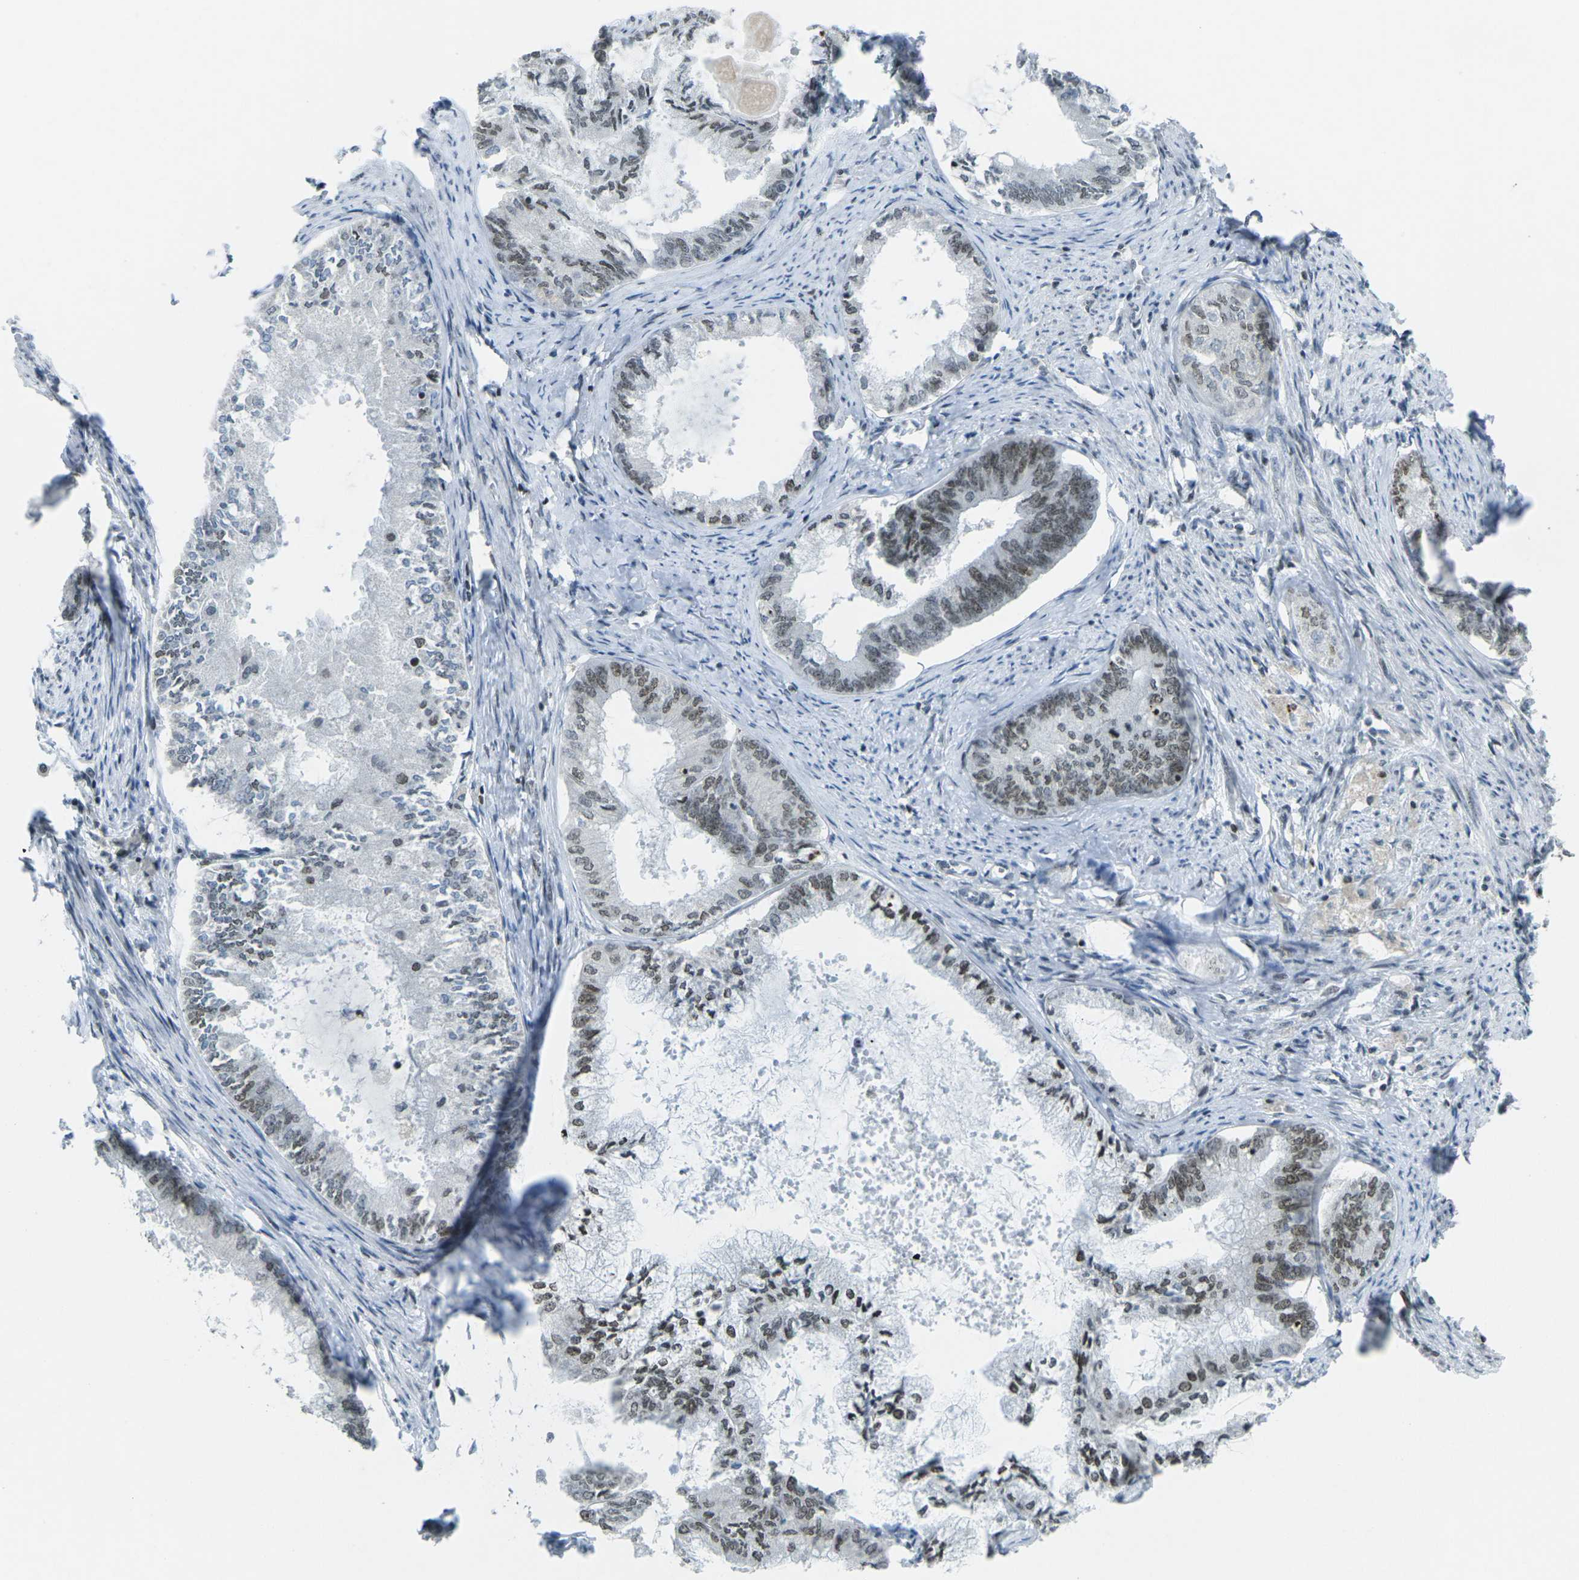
{"staining": {"intensity": "moderate", "quantity": ">75%", "location": "nuclear"}, "tissue": "endometrial cancer", "cell_type": "Tumor cells", "image_type": "cancer", "snomed": [{"axis": "morphology", "description": "Adenocarcinoma, NOS"}, {"axis": "topography", "description": "Endometrium"}], "caption": "Adenocarcinoma (endometrial) tissue exhibits moderate nuclear staining in approximately >75% of tumor cells", "gene": "EME1", "patient": {"sex": "female", "age": 86}}